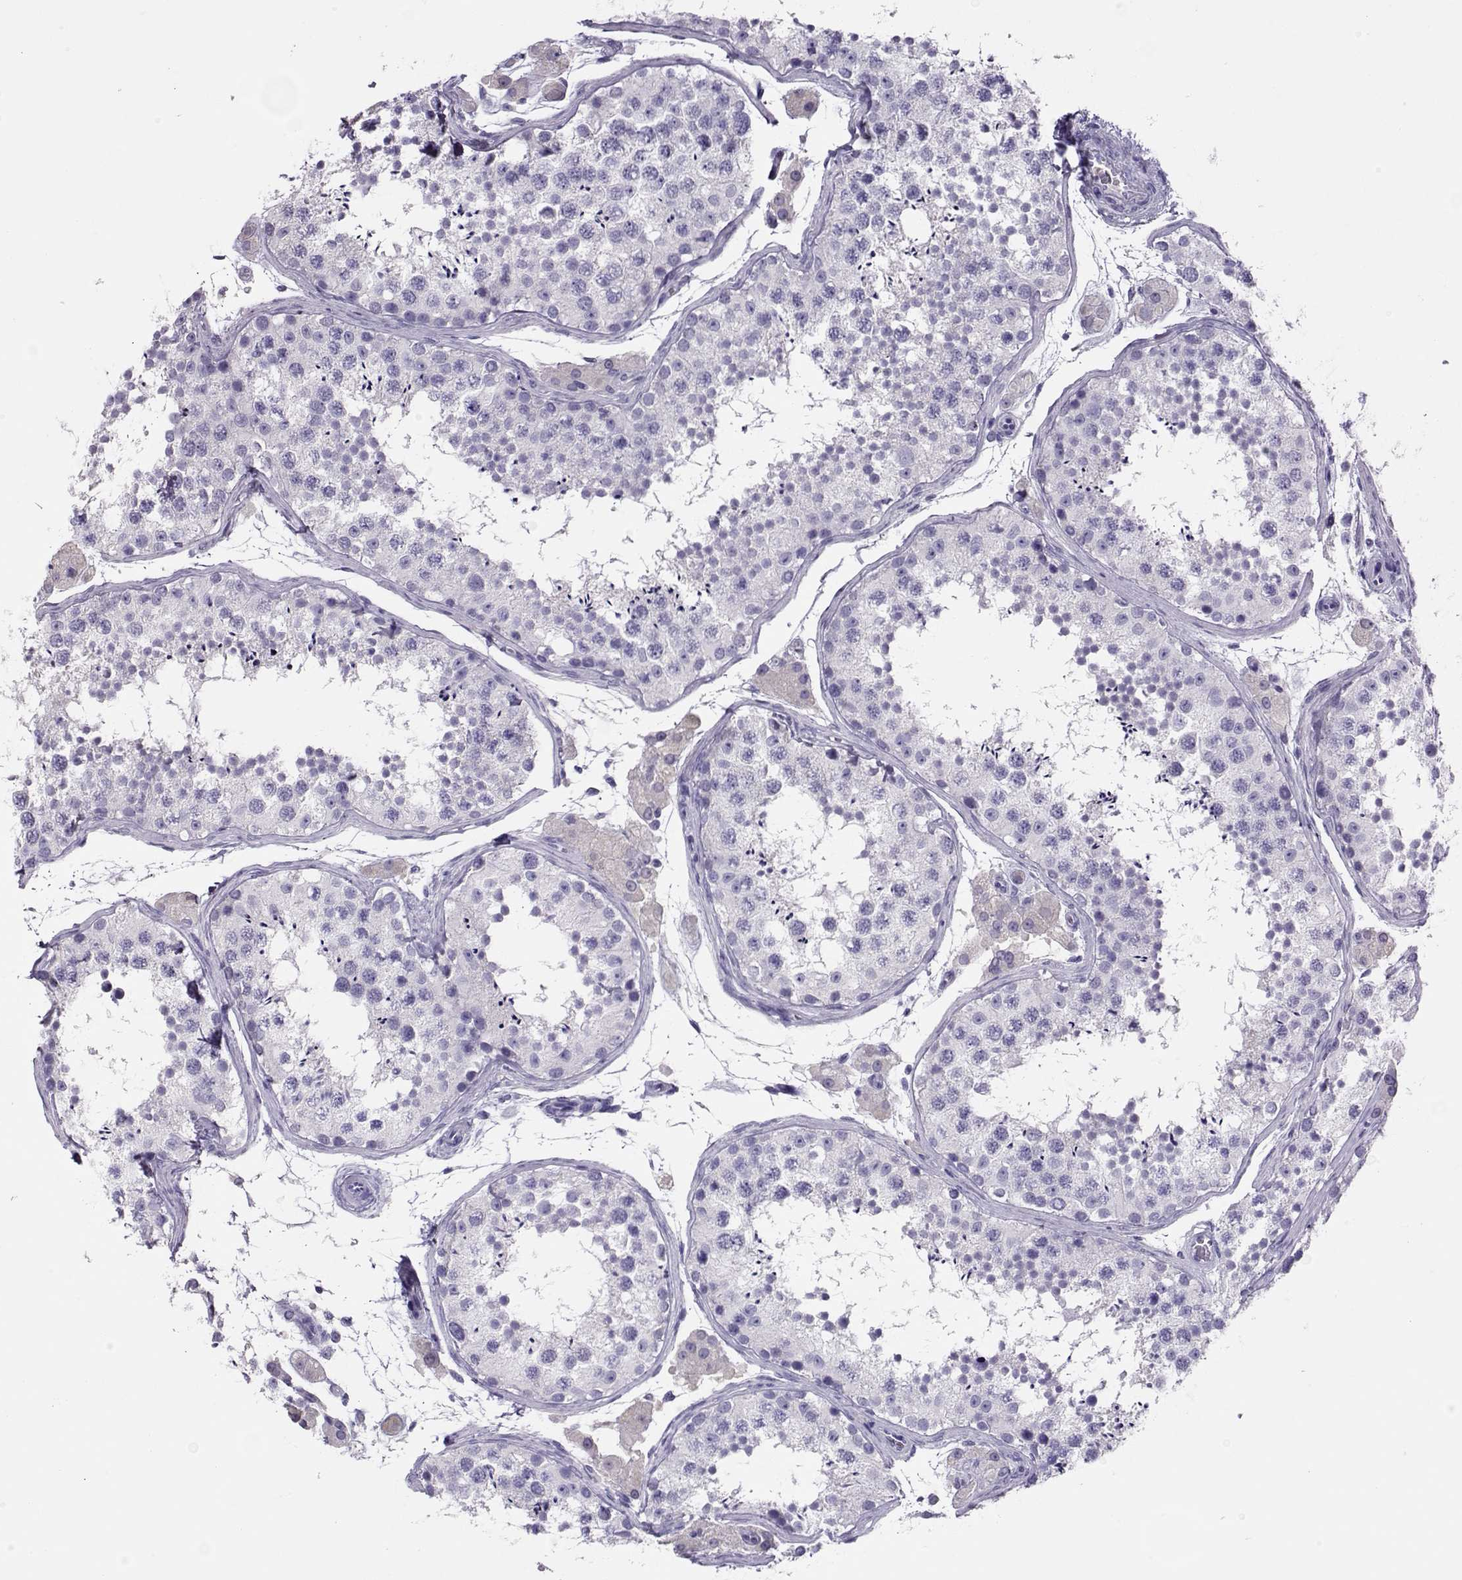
{"staining": {"intensity": "negative", "quantity": "none", "location": "none"}, "tissue": "testis", "cell_type": "Cells in seminiferous ducts", "image_type": "normal", "snomed": [{"axis": "morphology", "description": "Normal tissue, NOS"}, {"axis": "topography", "description": "Testis"}], "caption": "Immunohistochemistry (IHC) micrograph of benign testis: testis stained with DAB displays no significant protein expression in cells in seminiferous ducts.", "gene": "LINGO1", "patient": {"sex": "male", "age": 41}}